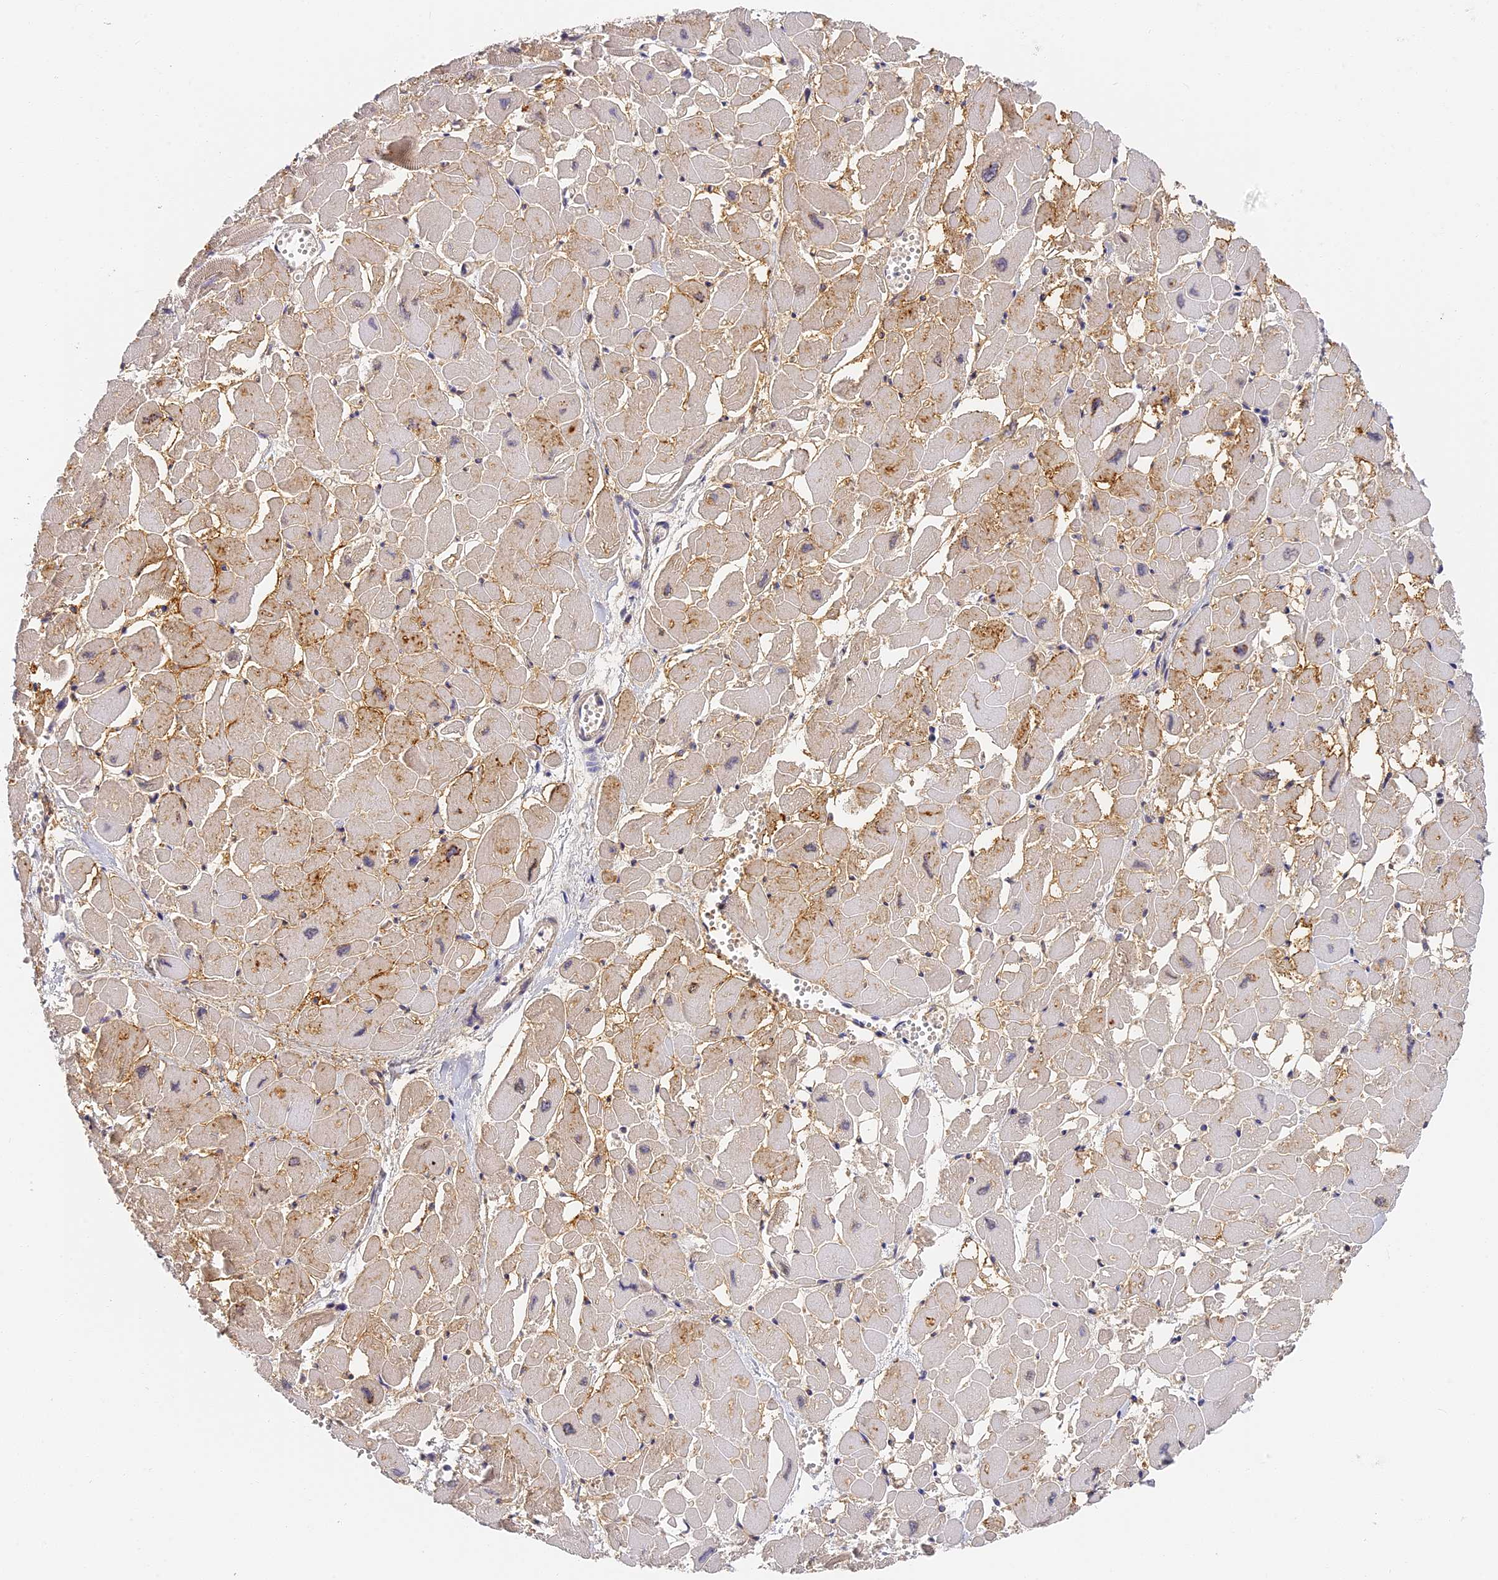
{"staining": {"intensity": "negative", "quantity": "none", "location": "none"}, "tissue": "heart muscle", "cell_type": "Cardiomyocytes", "image_type": "normal", "snomed": [{"axis": "morphology", "description": "Normal tissue, NOS"}, {"axis": "topography", "description": "Heart"}], "caption": "A micrograph of human heart muscle is negative for staining in cardiomyocytes. (DAB (3,3'-diaminobenzidine) immunohistochemistry (IHC), high magnification).", "gene": "ITIH1", "patient": {"sex": "male", "age": 54}}